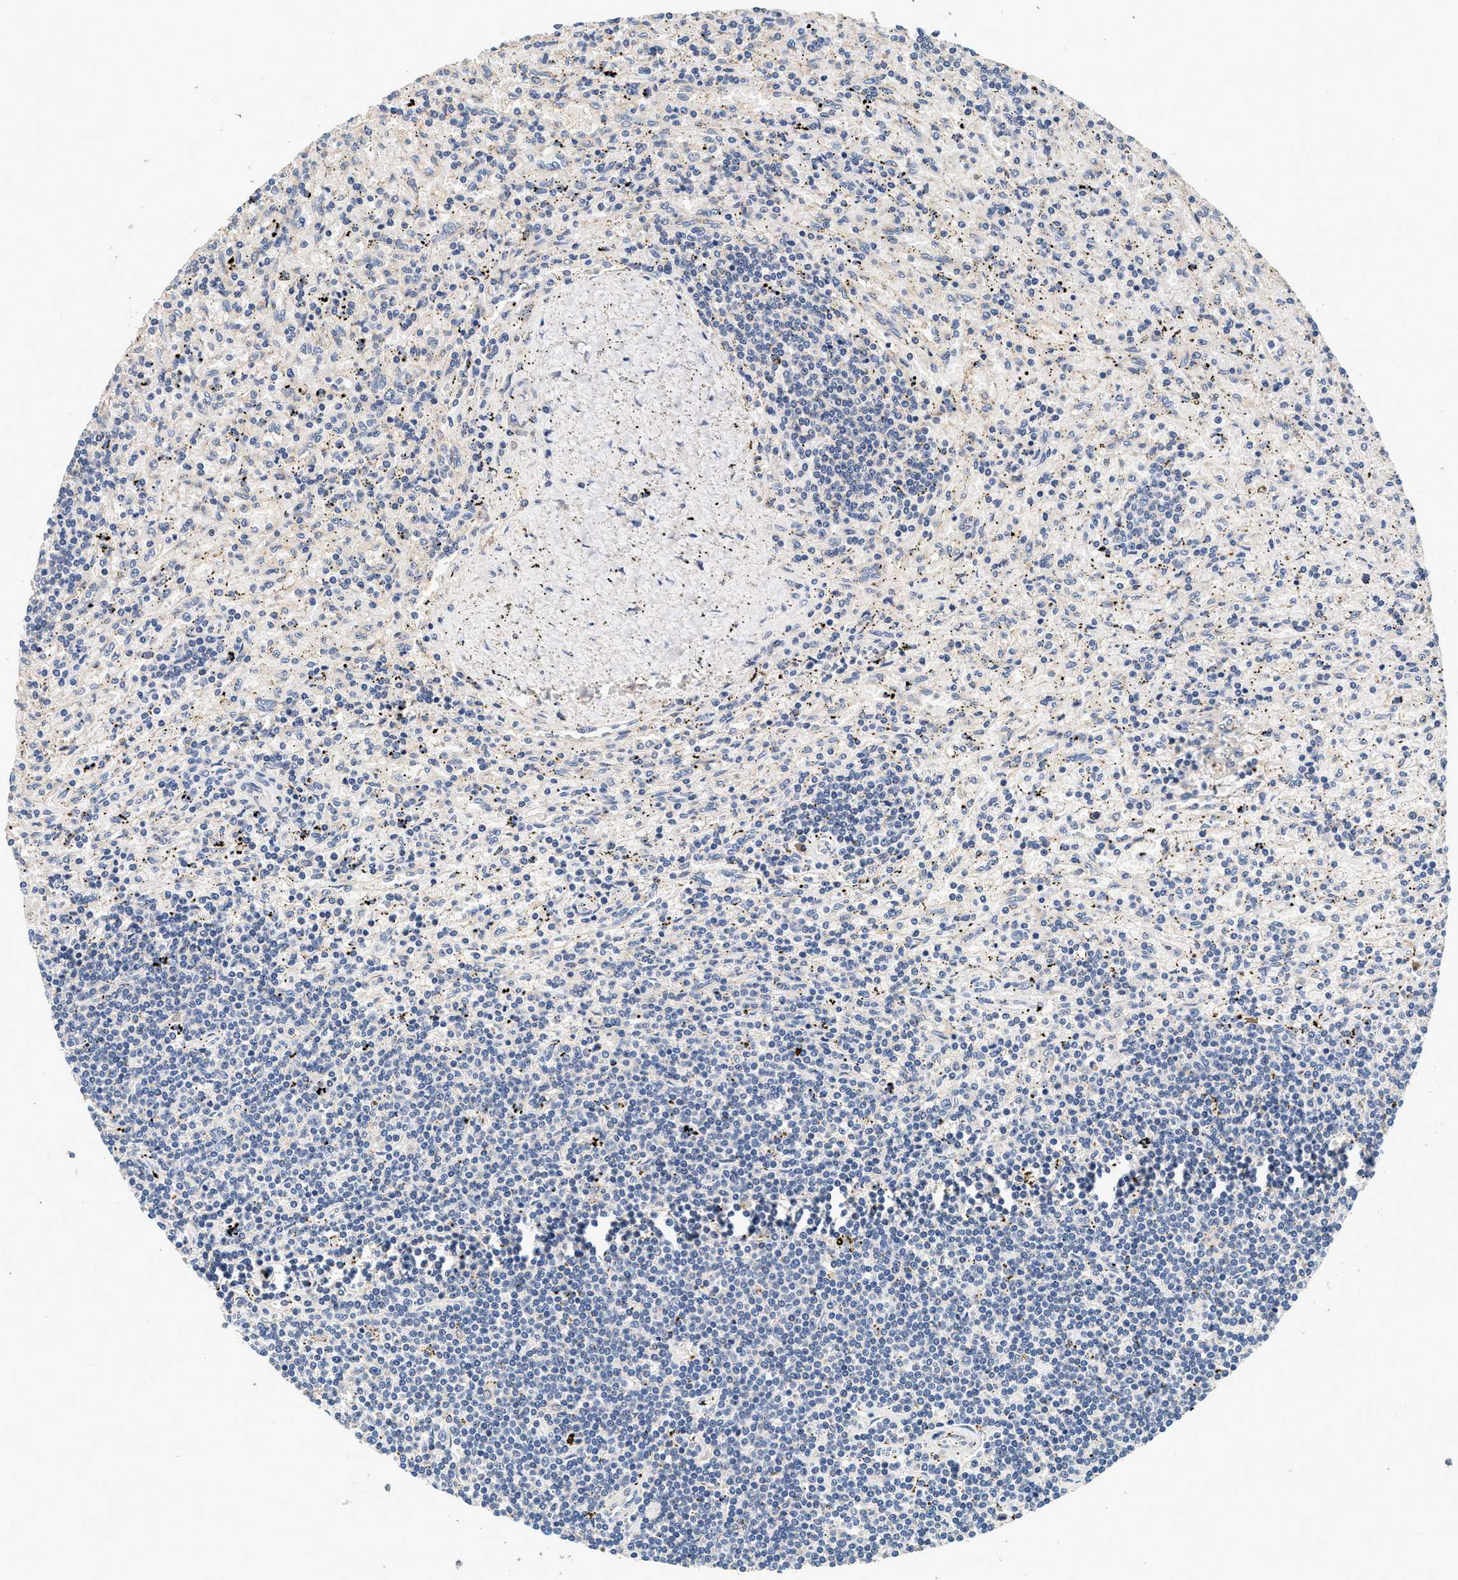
{"staining": {"intensity": "negative", "quantity": "none", "location": "none"}, "tissue": "lymphoma", "cell_type": "Tumor cells", "image_type": "cancer", "snomed": [{"axis": "morphology", "description": "Malignant lymphoma, non-Hodgkin's type, Low grade"}, {"axis": "topography", "description": "Spleen"}], "caption": "High power microscopy photomicrograph of an IHC micrograph of low-grade malignant lymphoma, non-Hodgkin's type, revealing no significant positivity in tumor cells.", "gene": "PTGR3", "patient": {"sex": "male", "age": 76}}